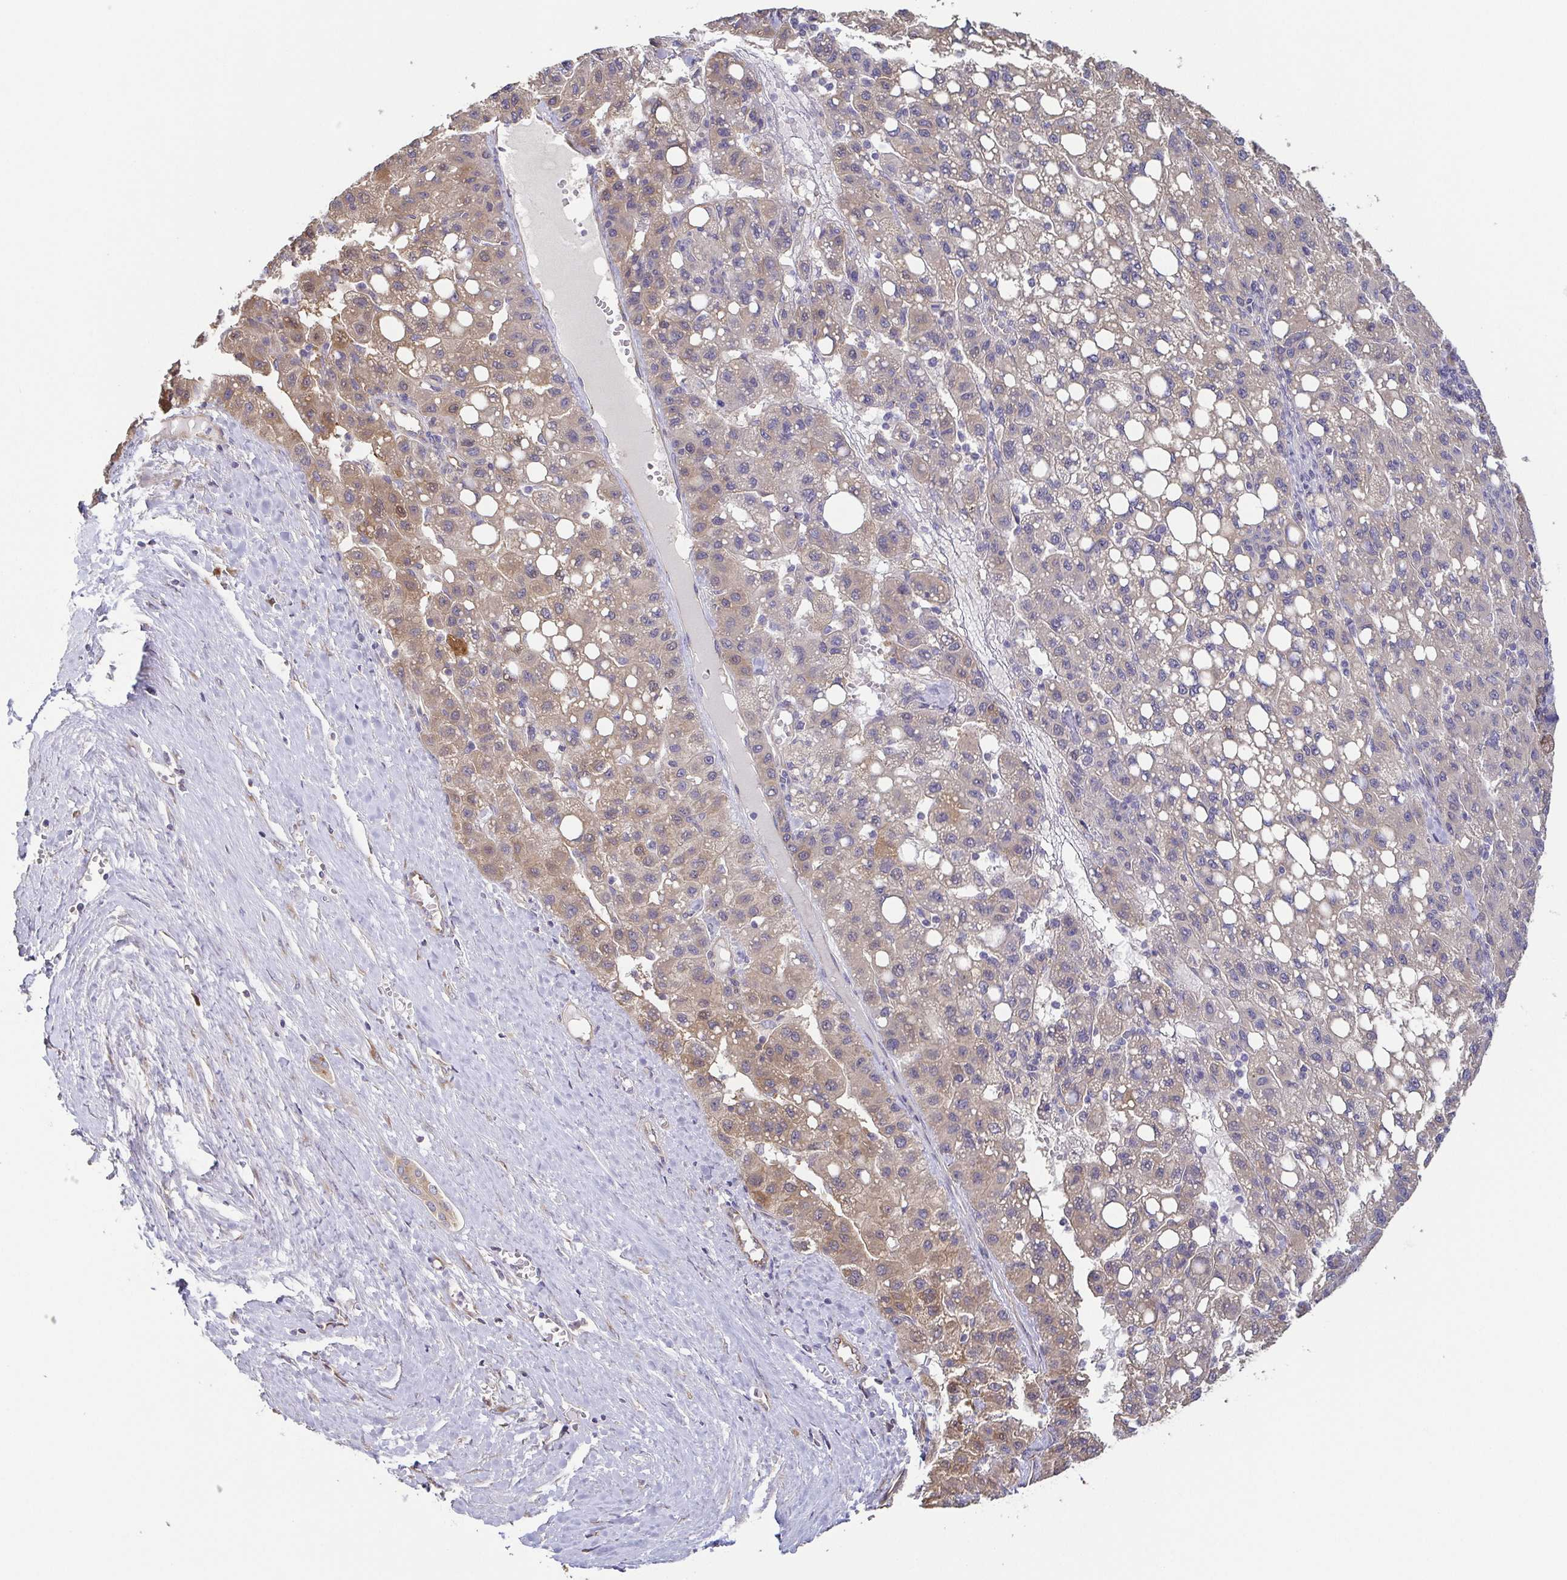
{"staining": {"intensity": "weak", "quantity": "<25%", "location": "cytoplasmic/membranous"}, "tissue": "liver cancer", "cell_type": "Tumor cells", "image_type": "cancer", "snomed": [{"axis": "morphology", "description": "Carcinoma, Hepatocellular, NOS"}, {"axis": "topography", "description": "Liver"}], "caption": "An immunohistochemistry (IHC) photomicrograph of liver cancer is shown. There is no staining in tumor cells of liver cancer.", "gene": "EIF3D", "patient": {"sex": "female", "age": 82}}